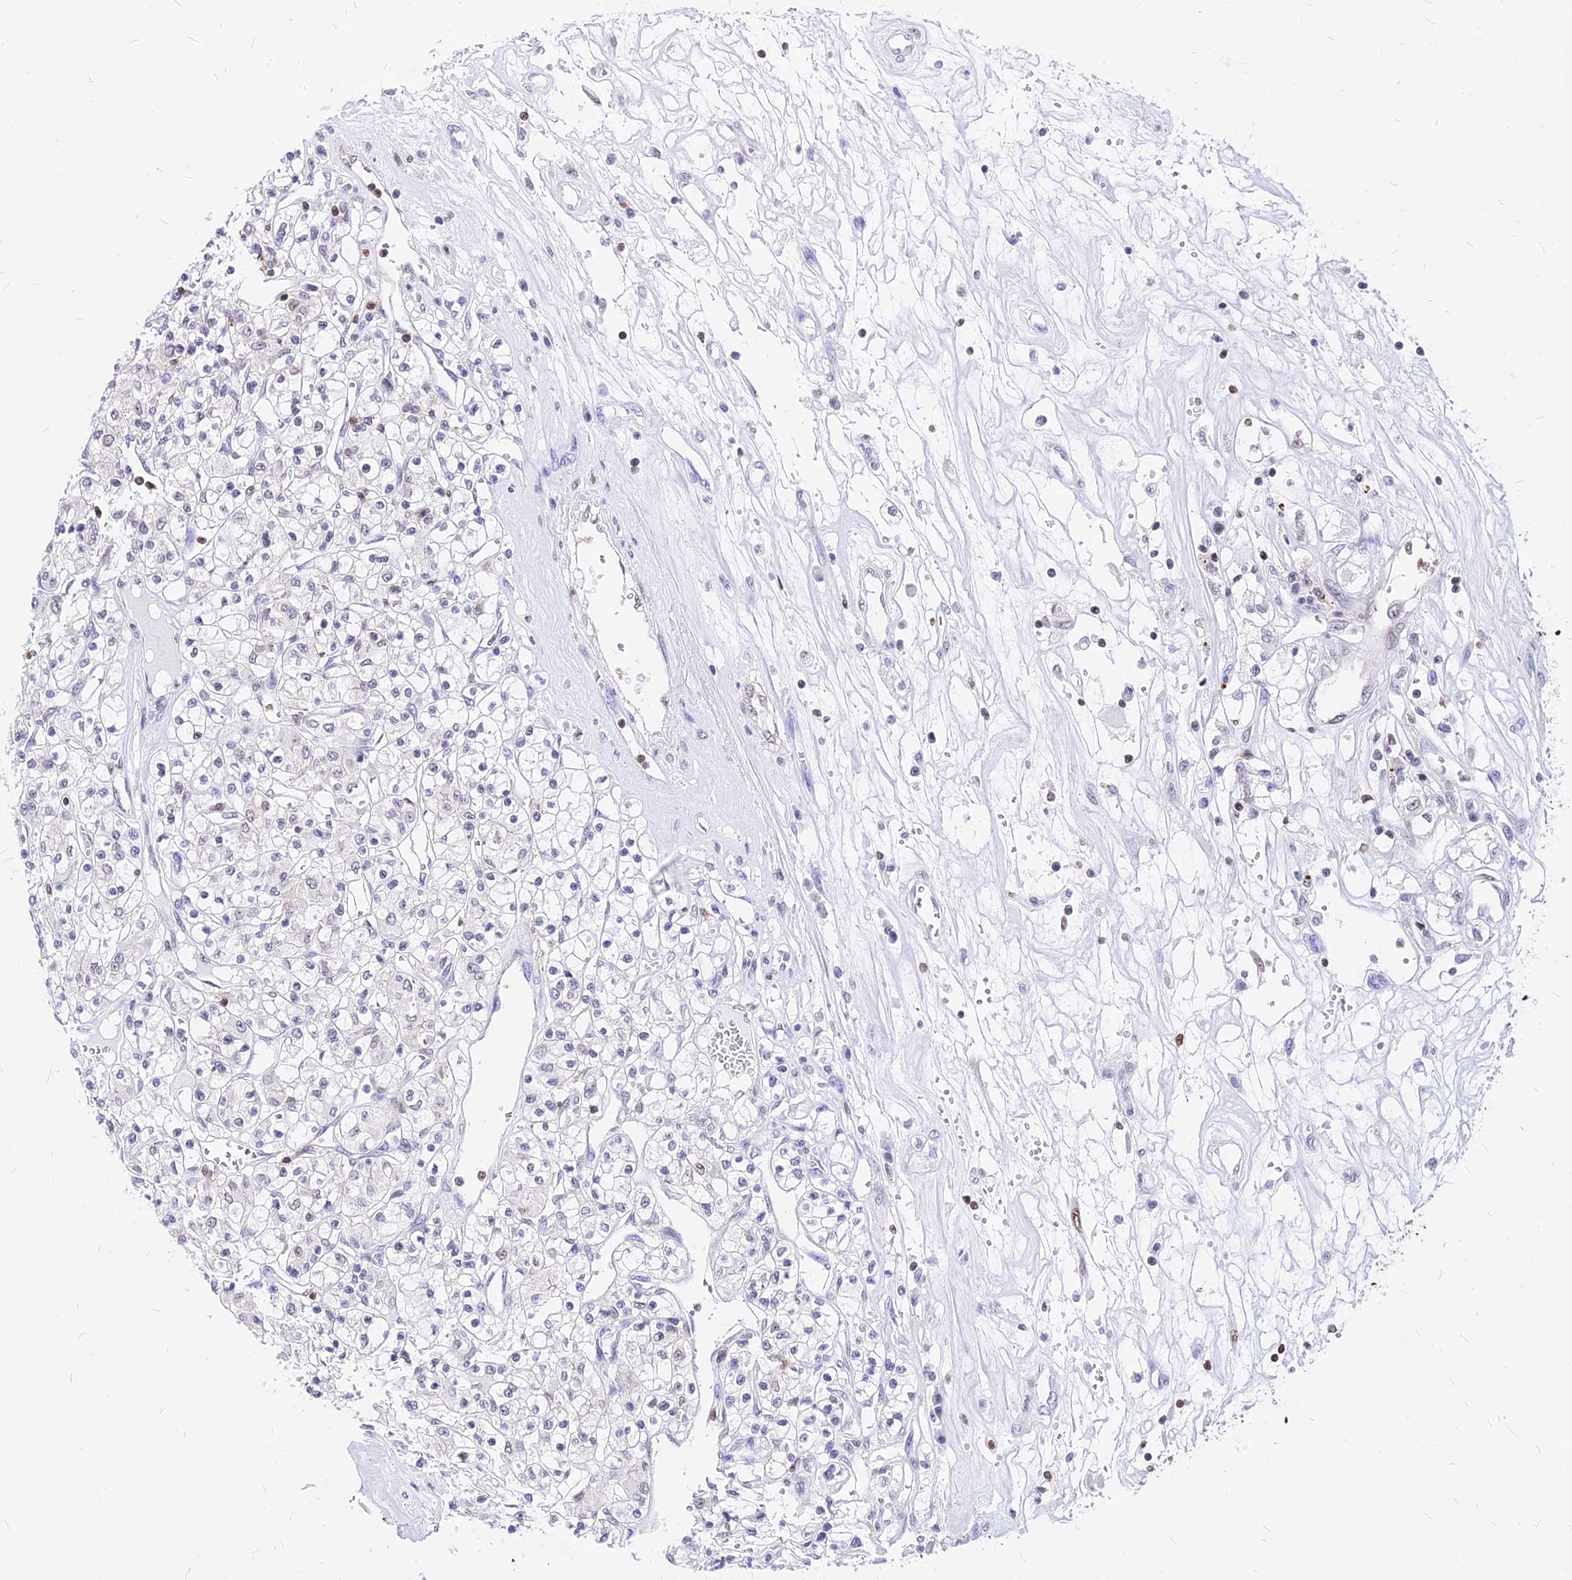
{"staining": {"intensity": "negative", "quantity": "none", "location": "none"}, "tissue": "renal cancer", "cell_type": "Tumor cells", "image_type": "cancer", "snomed": [{"axis": "morphology", "description": "Adenocarcinoma, NOS"}, {"axis": "topography", "description": "Kidney"}], "caption": "The micrograph exhibits no significant positivity in tumor cells of adenocarcinoma (renal).", "gene": "PAXX", "patient": {"sex": "female", "age": 59}}